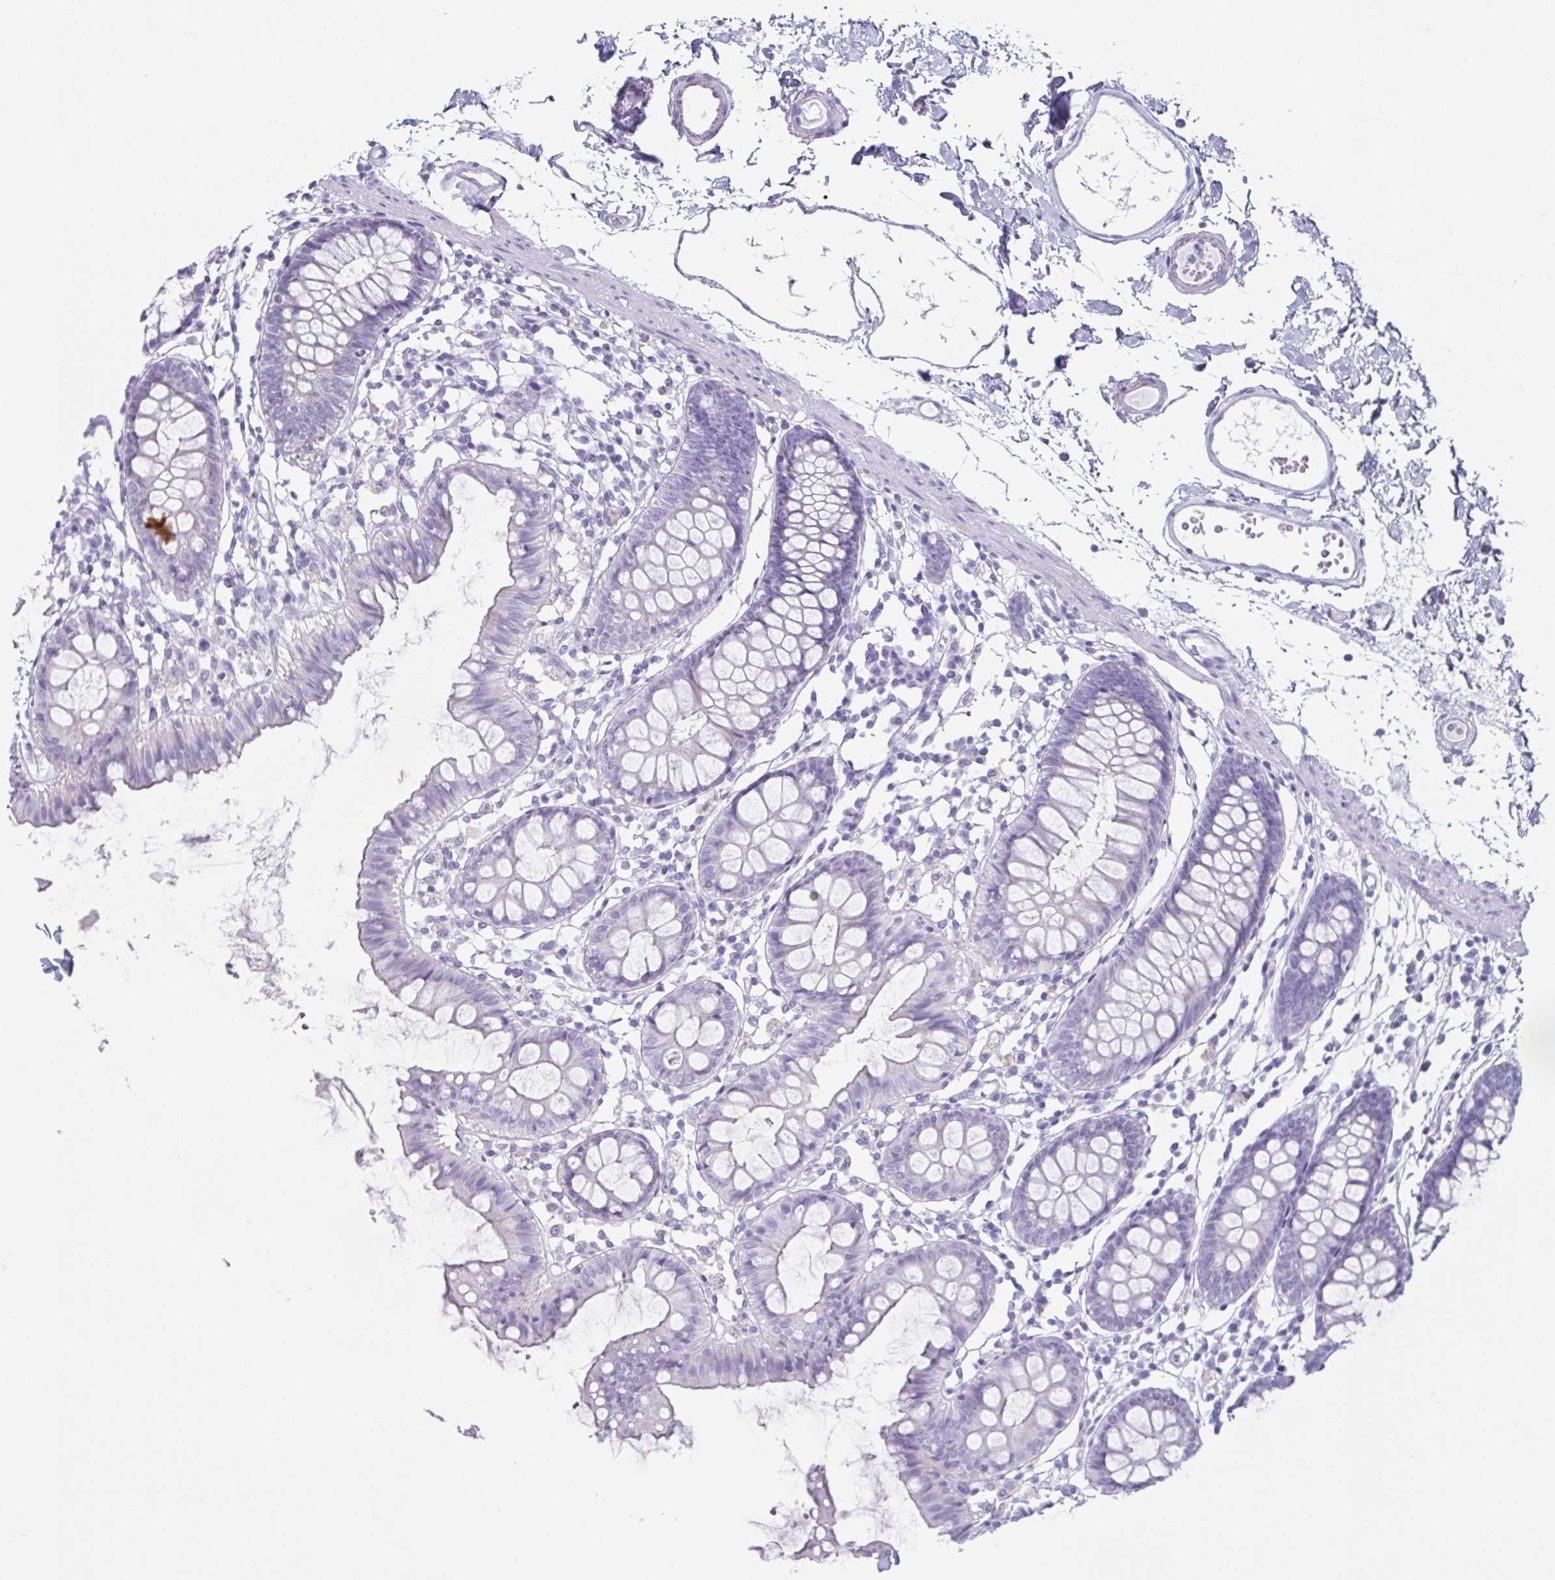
{"staining": {"intensity": "negative", "quantity": "none", "location": "none"}, "tissue": "colon", "cell_type": "Endothelial cells", "image_type": "normal", "snomed": [{"axis": "morphology", "description": "Normal tissue, NOS"}, {"axis": "topography", "description": "Colon"}], "caption": "Normal colon was stained to show a protein in brown. There is no significant positivity in endothelial cells. (DAB IHC visualized using brightfield microscopy, high magnification).", "gene": "SYCP1", "patient": {"sex": "female", "age": 84}}